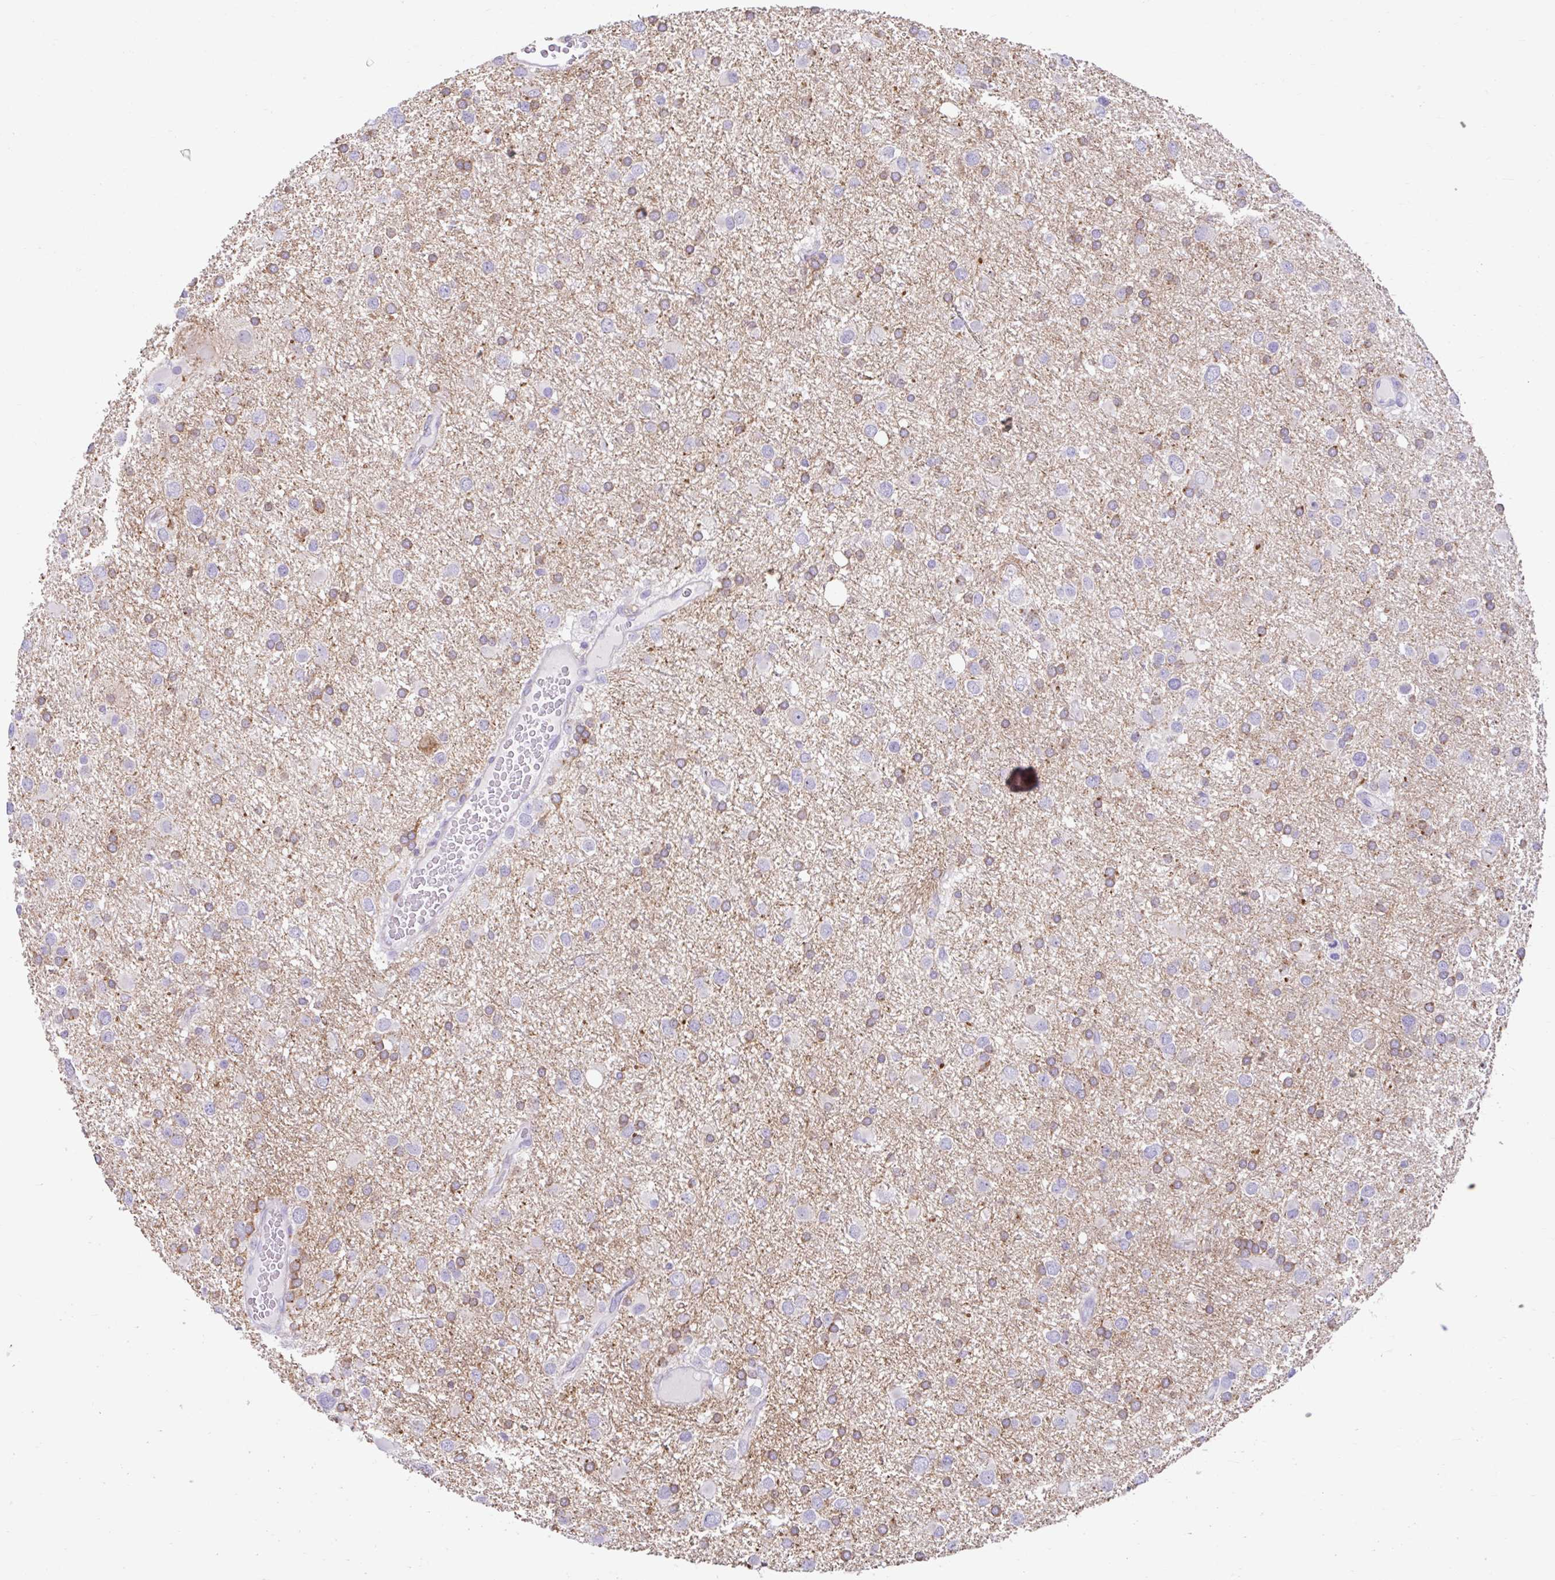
{"staining": {"intensity": "moderate", "quantity": "<25%", "location": "cytoplasmic/membranous"}, "tissue": "glioma", "cell_type": "Tumor cells", "image_type": "cancer", "snomed": [{"axis": "morphology", "description": "Glioma, malignant, Low grade"}, {"axis": "topography", "description": "Brain"}], "caption": "Immunohistochemical staining of malignant glioma (low-grade) displays low levels of moderate cytoplasmic/membranous protein expression in approximately <25% of tumor cells. (DAB (3,3'-diaminobenzidine) IHC, brown staining for protein, blue staining for nuclei).", "gene": "ZNF33A", "patient": {"sex": "female", "age": 32}}